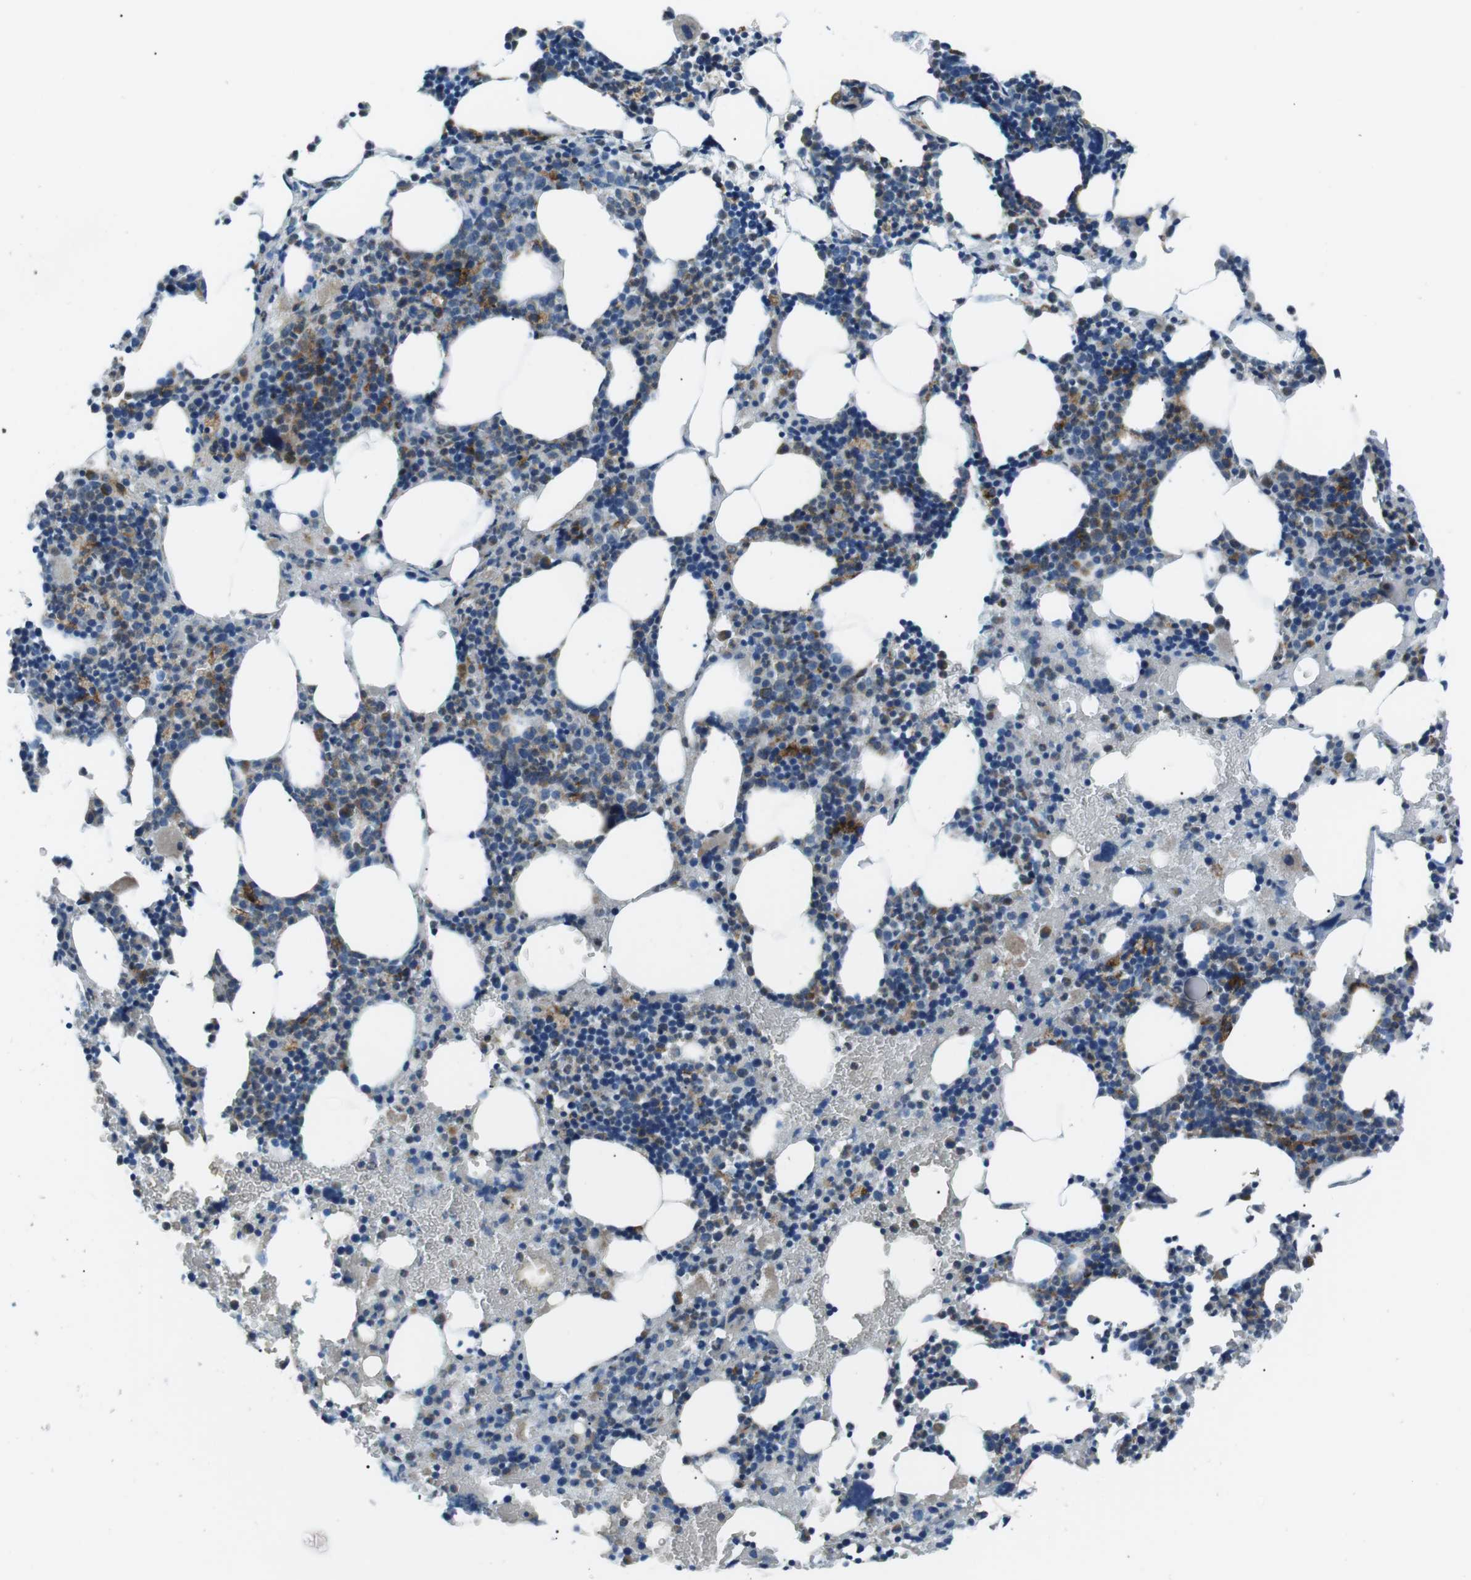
{"staining": {"intensity": "moderate", "quantity": "25%-75%", "location": "cytoplasmic/membranous"}, "tissue": "bone marrow", "cell_type": "Hematopoietic cells", "image_type": "normal", "snomed": [{"axis": "morphology", "description": "Normal tissue, NOS"}, {"axis": "morphology", "description": "Inflammation, NOS"}, {"axis": "topography", "description": "Bone marrow"}], "caption": "Protein staining demonstrates moderate cytoplasmic/membranous expression in about 25%-75% of hematopoietic cells in normal bone marrow. The protein is shown in brown color, while the nuclei are stained blue.", "gene": "CSF2RA", "patient": {"sex": "female", "age": 79}}